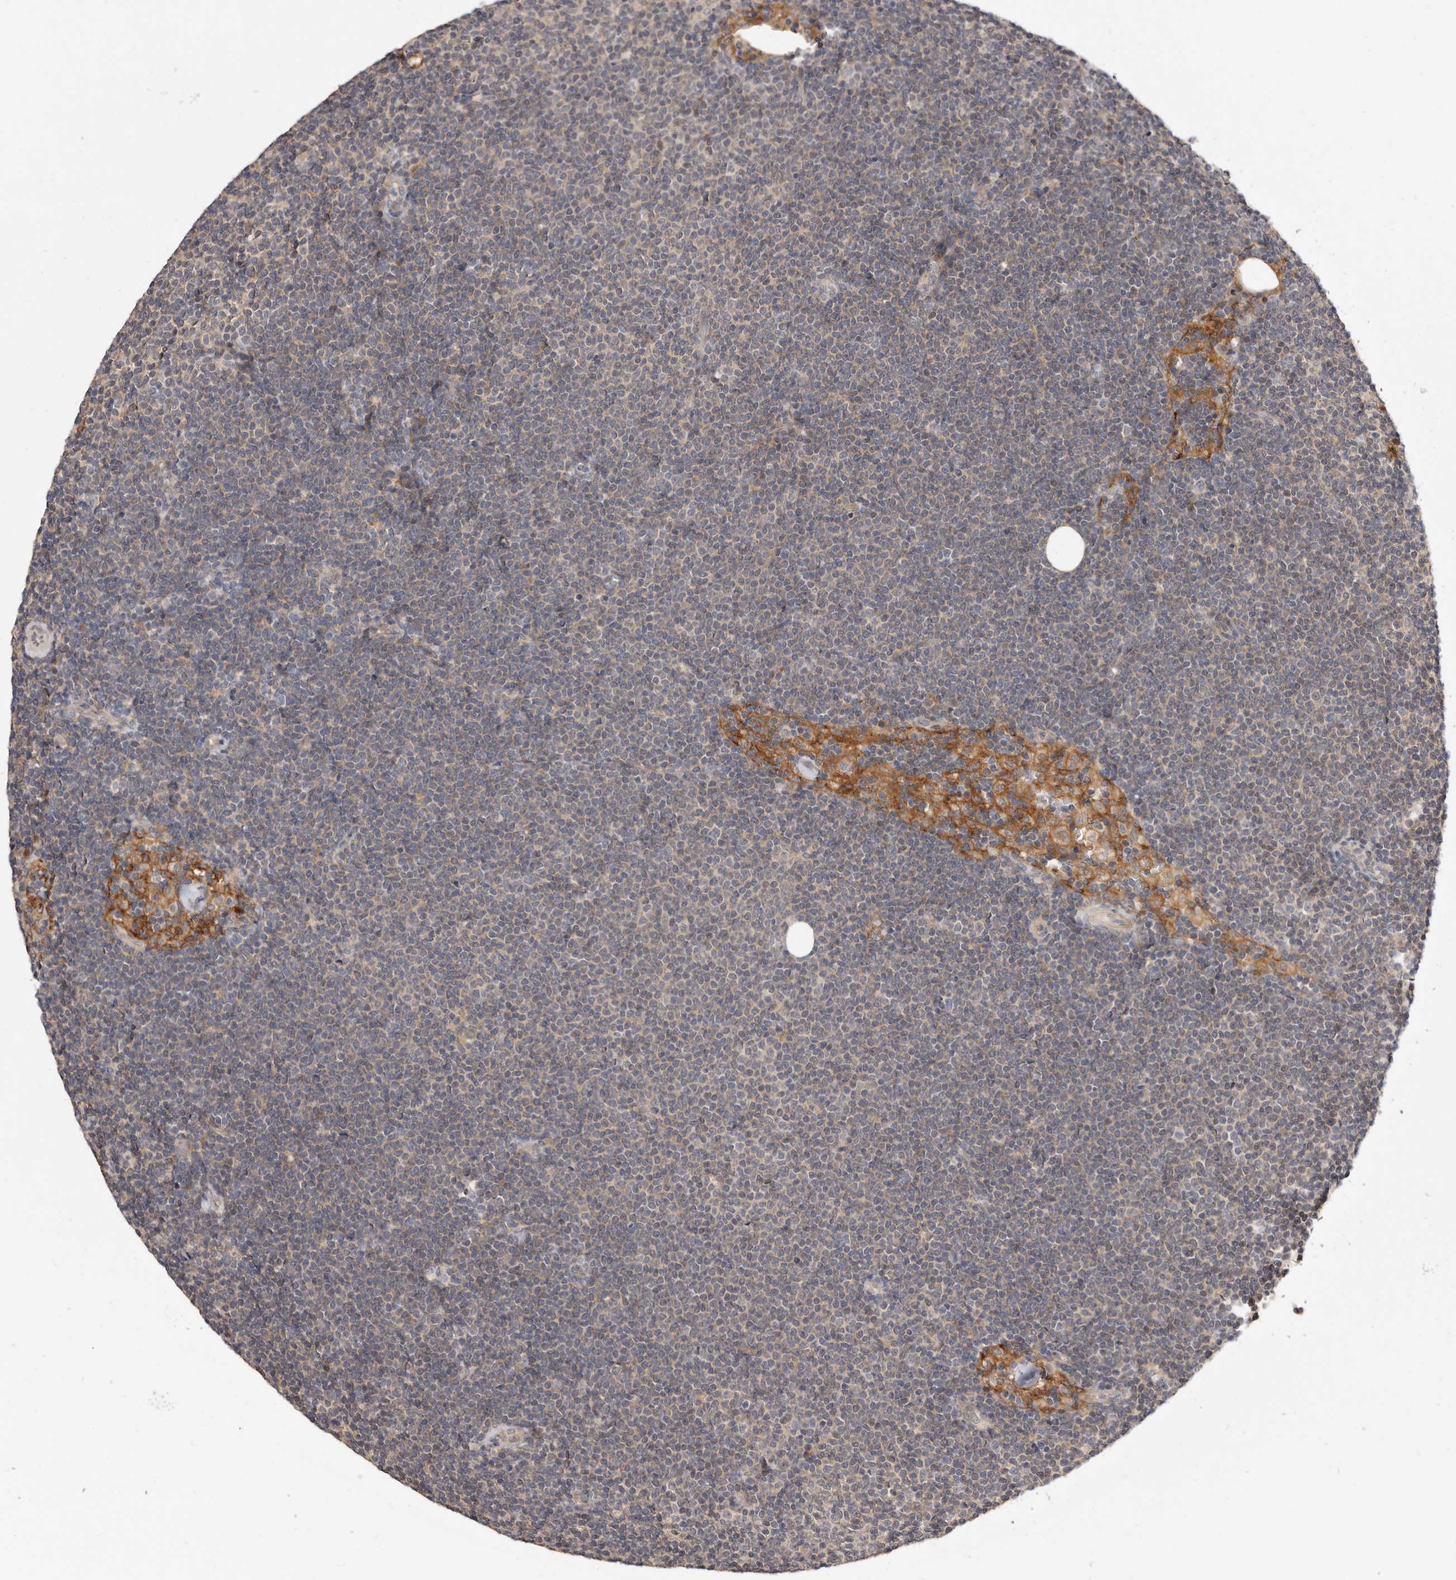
{"staining": {"intensity": "negative", "quantity": "none", "location": "none"}, "tissue": "lymphoma", "cell_type": "Tumor cells", "image_type": "cancer", "snomed": [{"axis": "morphology", "description": "Malignant lymphoma, non-Hodgkin's type, Low grade"}, {"axis": "topography", "description": "Lymph node"}], "caption": "High magnification brightfield microscopy of low-grade malignant lymphoma, non-Hodgkin's type stained with DAB (brown) and counterstained with hematoxylin (blue): tumor cells show no significant staining.", "gene": "INAVA", "patient": {"sex": "female", "age": 53}}